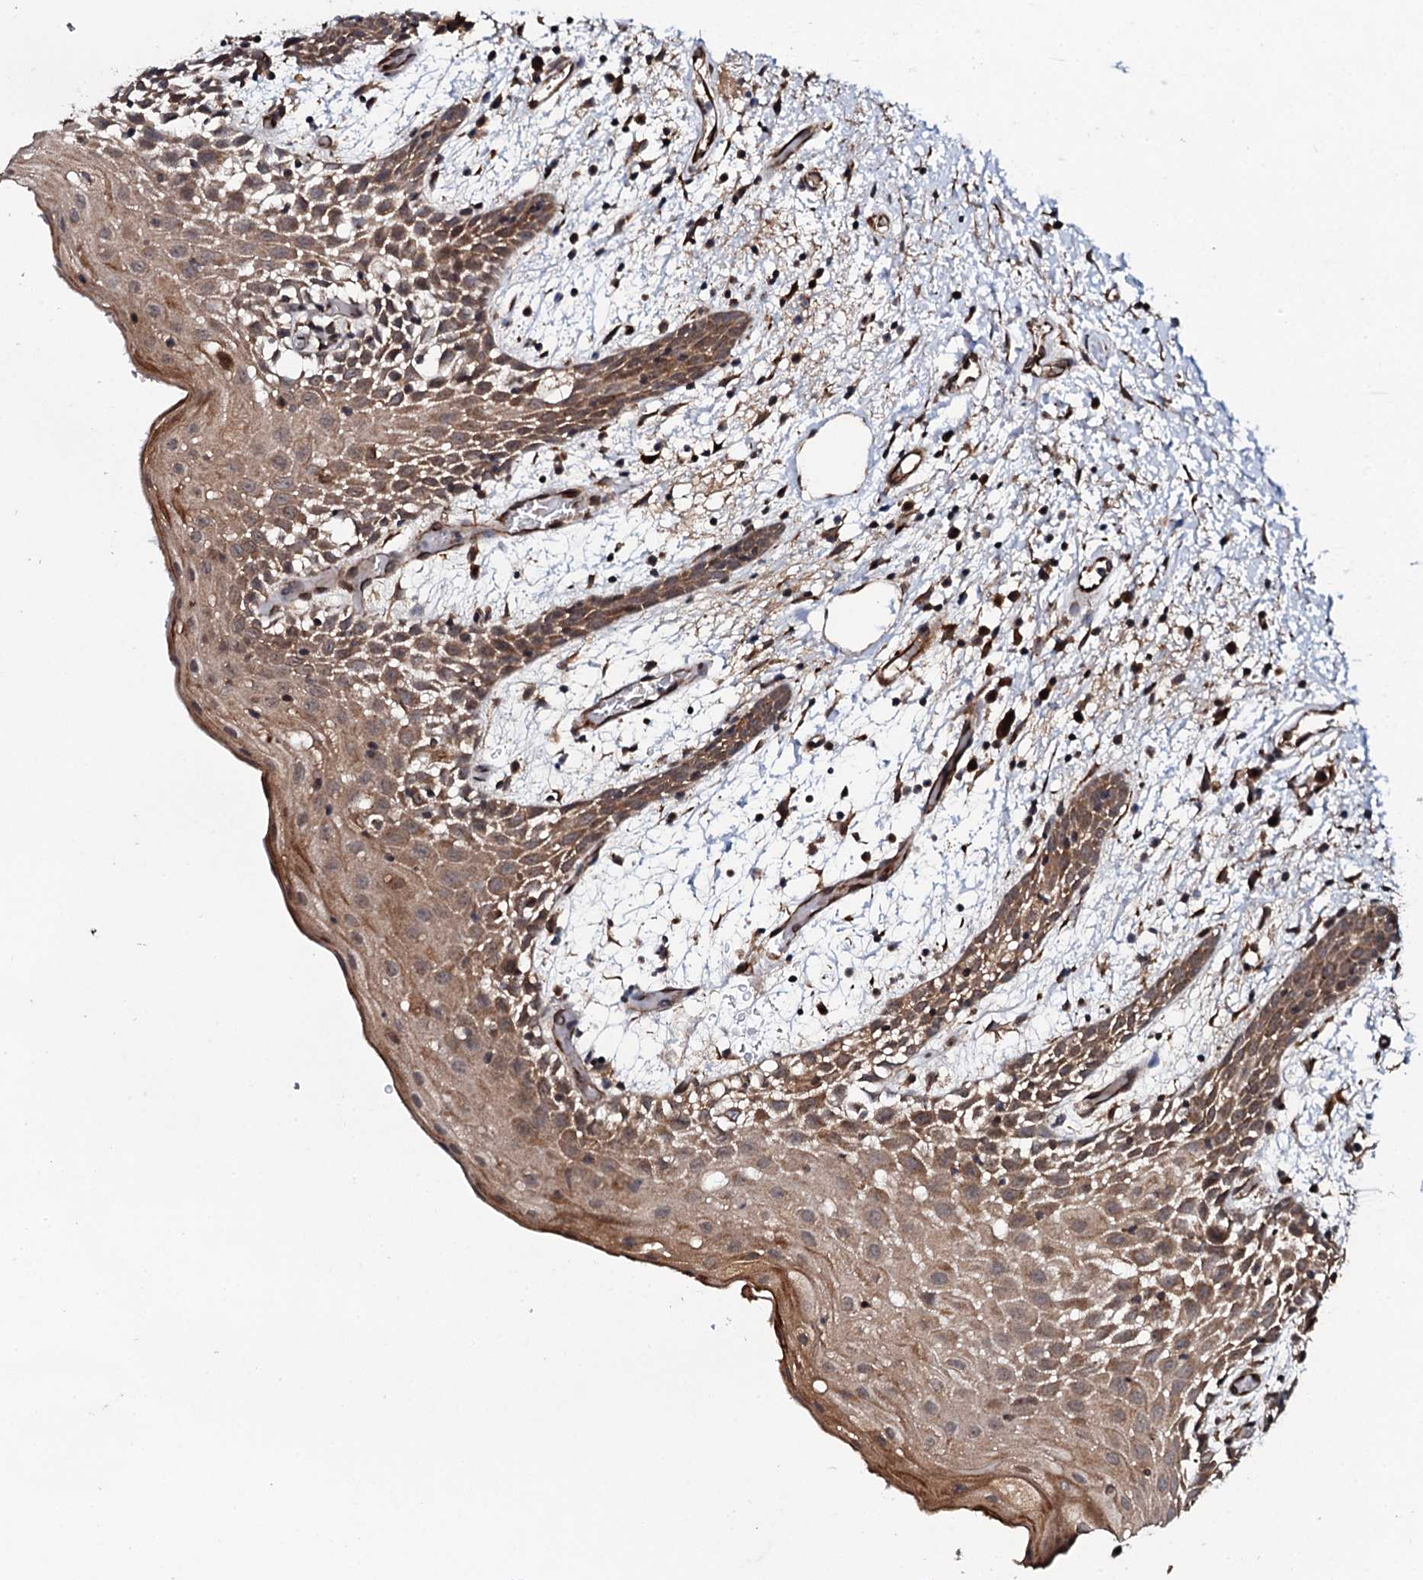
{"staining": {"intensity": "moderate", "quantity": ">75%", "location": "cytoplasmic/membranous,nuclear"}, "tissue": "oral mucosa", "cell_type": "Squamous epithelial cells", "image_type": "normal", "snomed": [{"axis": "morphology", "description": "Normal tissue, NOS"}, {"axis": "topography", "description": "Skeletal muscle"}, {"axis": "topography", "description": "Oral tissue"}, {"axis": "topography", "description": "Salivary gland"}, {"axis": "topography", "description": "Peripheral nerve tissue"}], "caption": "The immunohistochemical stain shows moderate cytoplasmic/membranous,nuclear positivity in squamous epithelial cells of unremarkable oral mucosa. (DAB IHC with brightfield microscopy, high magnification).", "gene": "FAM111A", "patient": {"sex": "male", "age": 54}}